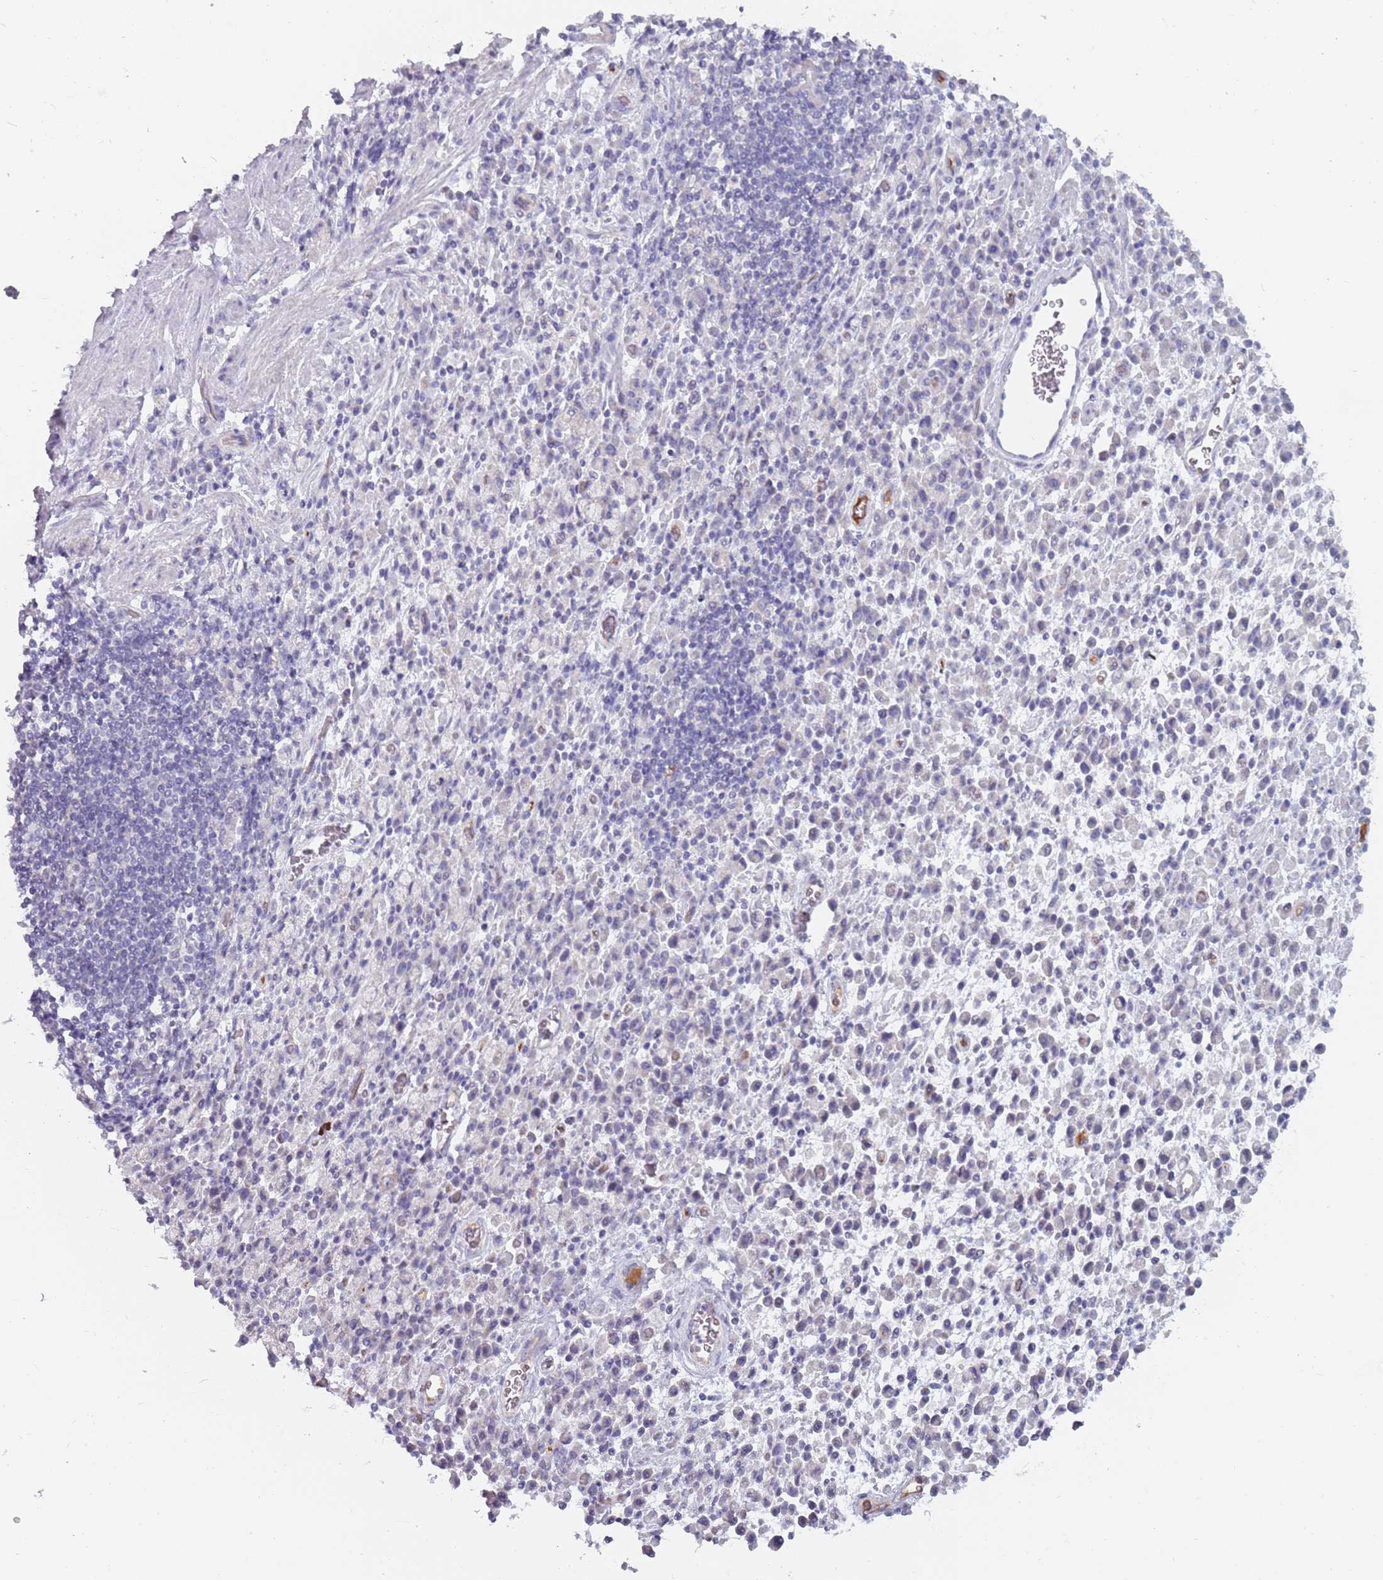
{"staining": {"intensity": "negative", "quantity": "none", "location": "none"}, "tissue": "stomach cancer", "cell_type": "Tumor cells", "image_type": "cancer", "snomed": [{"axis": "morphology", "description": "Adenocarcinoma, NOS"}, {"axis": "topography", "description": "Stomach"}], "caption": "DAB (3,3'-diaminobenzidine) immunohistochemical staining of stomach adenocarcinoma demonstrates no significant positivity in tumor cells.", "gene": "DDX4", "patient": {"sex": "male", "age": 77}}